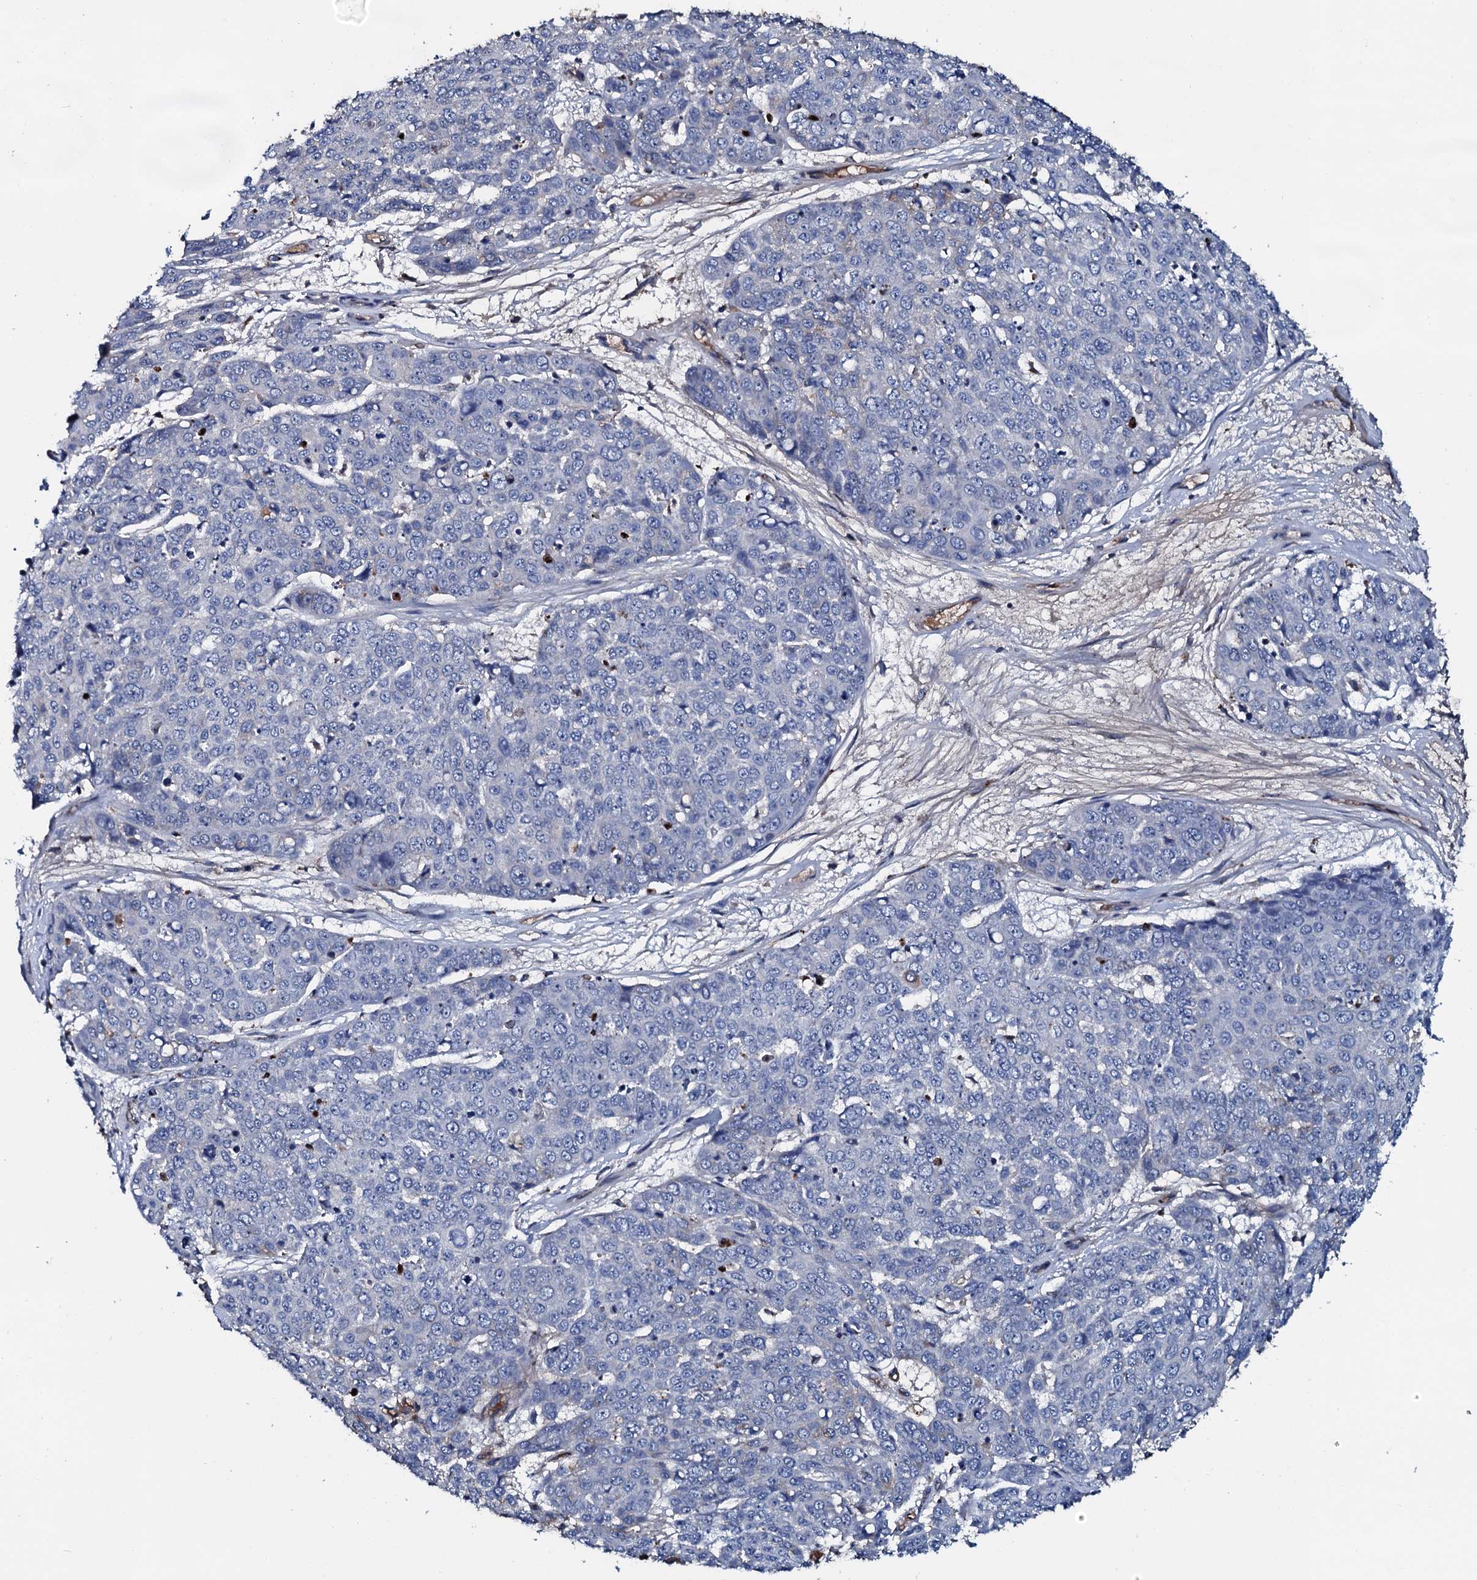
{"staining": {"intensity": "negative", "quantity": "none", "location": "none"}, "tissue": "skin cancer", "cell_type": "Tumor cells", "image_type": "cancer", "snomed": [{"axis": "morphology", "description": "Squamous cell carcinoma, NOS"}, {"axis": "topography", "description": "Skin"}], "caption": "Photomicrograph shows no significant protein staining in tumor cells of skin cancer (squamous cell carcinoma). (DAB immunohistochemistry, high magnification).", "gene": "NEK1", "patient": {"sex": "male", "age": 71}}